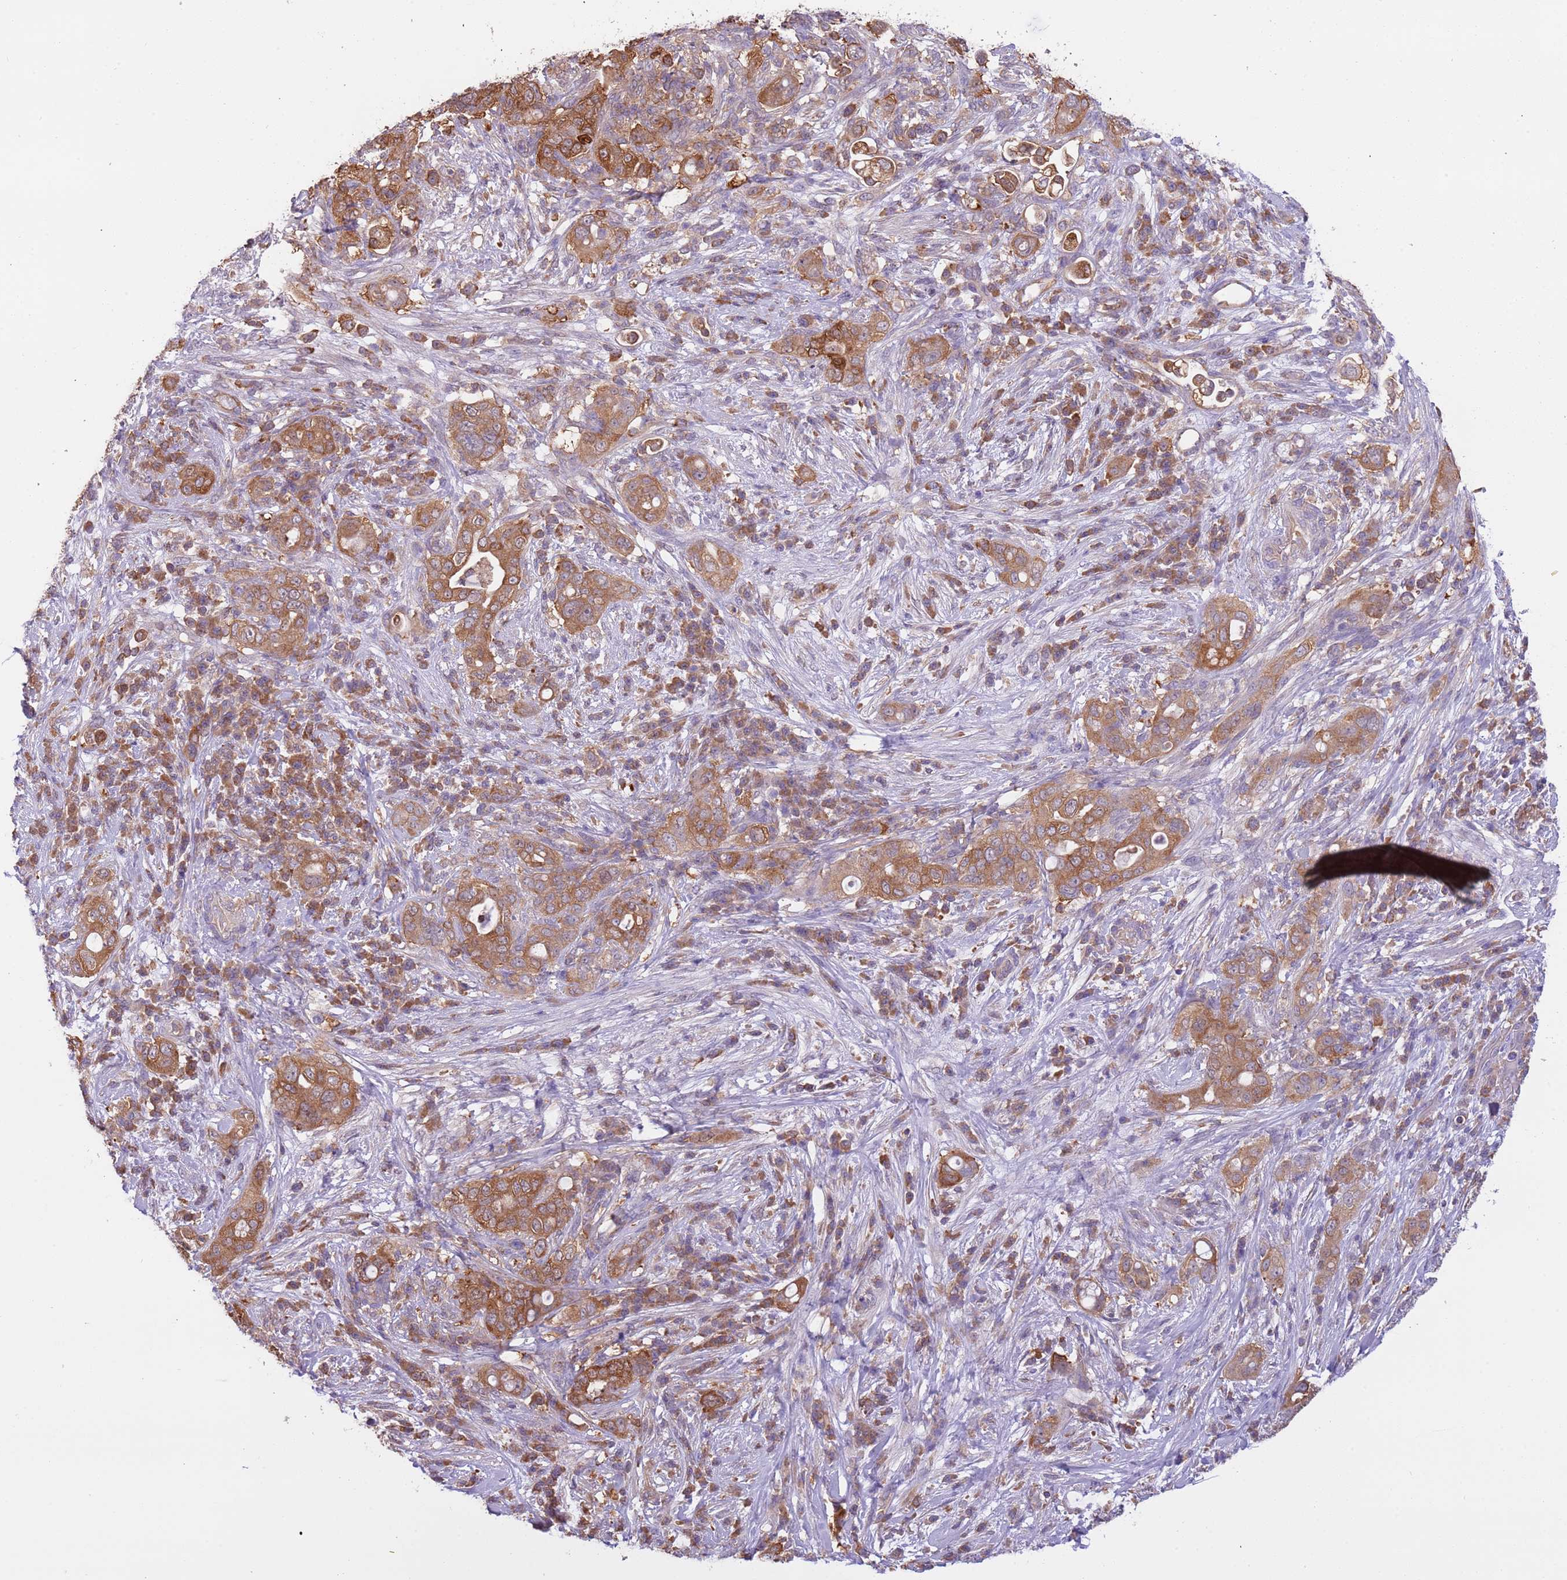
{"staining": {"intensity": "moderate", "quantity": ">75%", "location": "cytoplasmic/membranous"}, "tissue": "pancreatic cancer", "cell_type": "Tumor cells", "image_type": "cancer", "snomed": [{"axis": "morphology", "description": "Normal tissue, NOS"}, {"axis": "morphology", "description": "Adenocarcinoma, NOS"}, {"axis": "topography", "description": "Lymph node"}, {"axis": "topography", "description": "Pancreas"}], "caption": "IHC of pancreatic cancer reveals medium levels of moderate cytoplasmic/membranous positivity in approximately >75% of tumor cells.", "gene": "STIP1", "patient": {"sex": "female", "age": 67}}